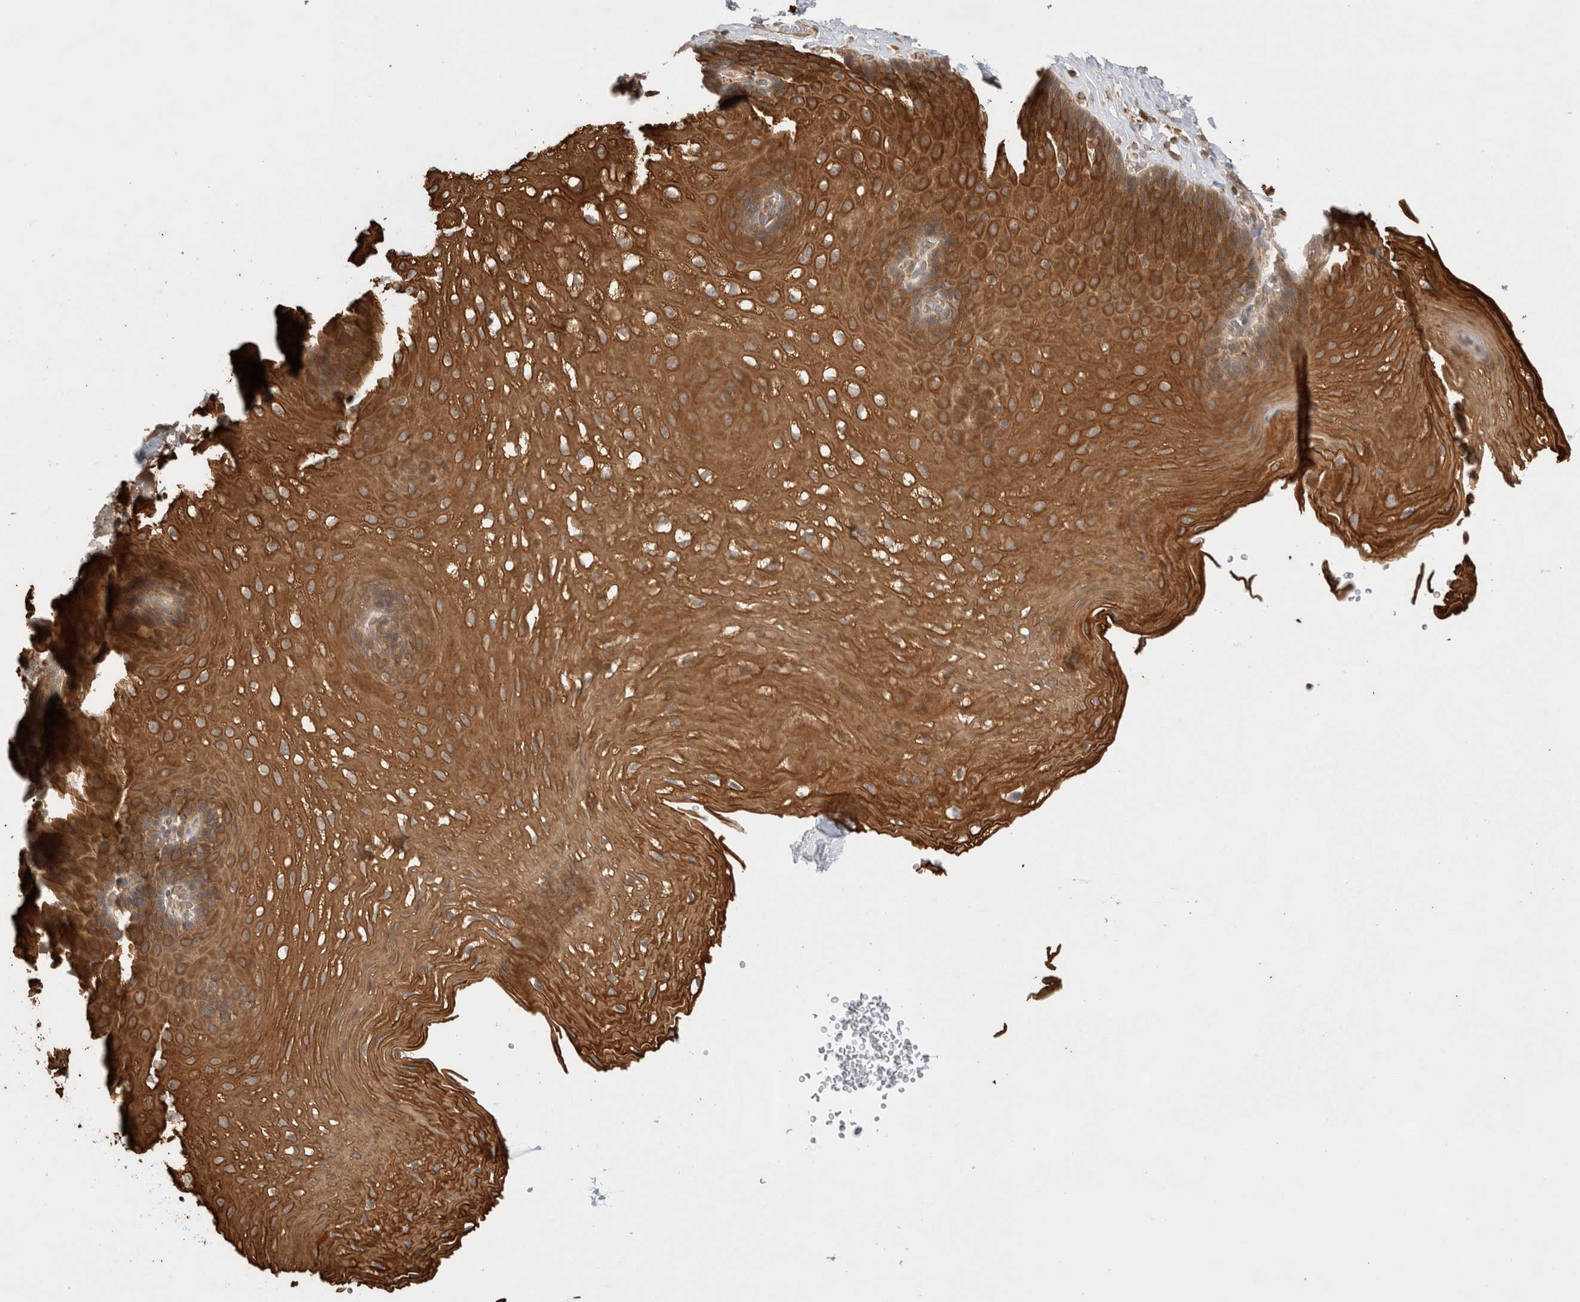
{"staining": {"intensity": "strong", "quantity": ">75%", "location": "cytoplasmic/membranous"}, "tissue": "esophagus", "cell_type": "Squamous epithelial cells", "image_type": "normal", "snomed": [{"axis": "morphology", "description": "Normal tissue, NOS"}, {"axis": "topography", "description": "Esophagus"}], "caption": "A brown stain highlights strong cytoplasmic/membranous staining of a protein in squamous epithelial cells of benign human esophagus.", "gene": "VPS28", "patient": {"sex": "female", "age": 66}}